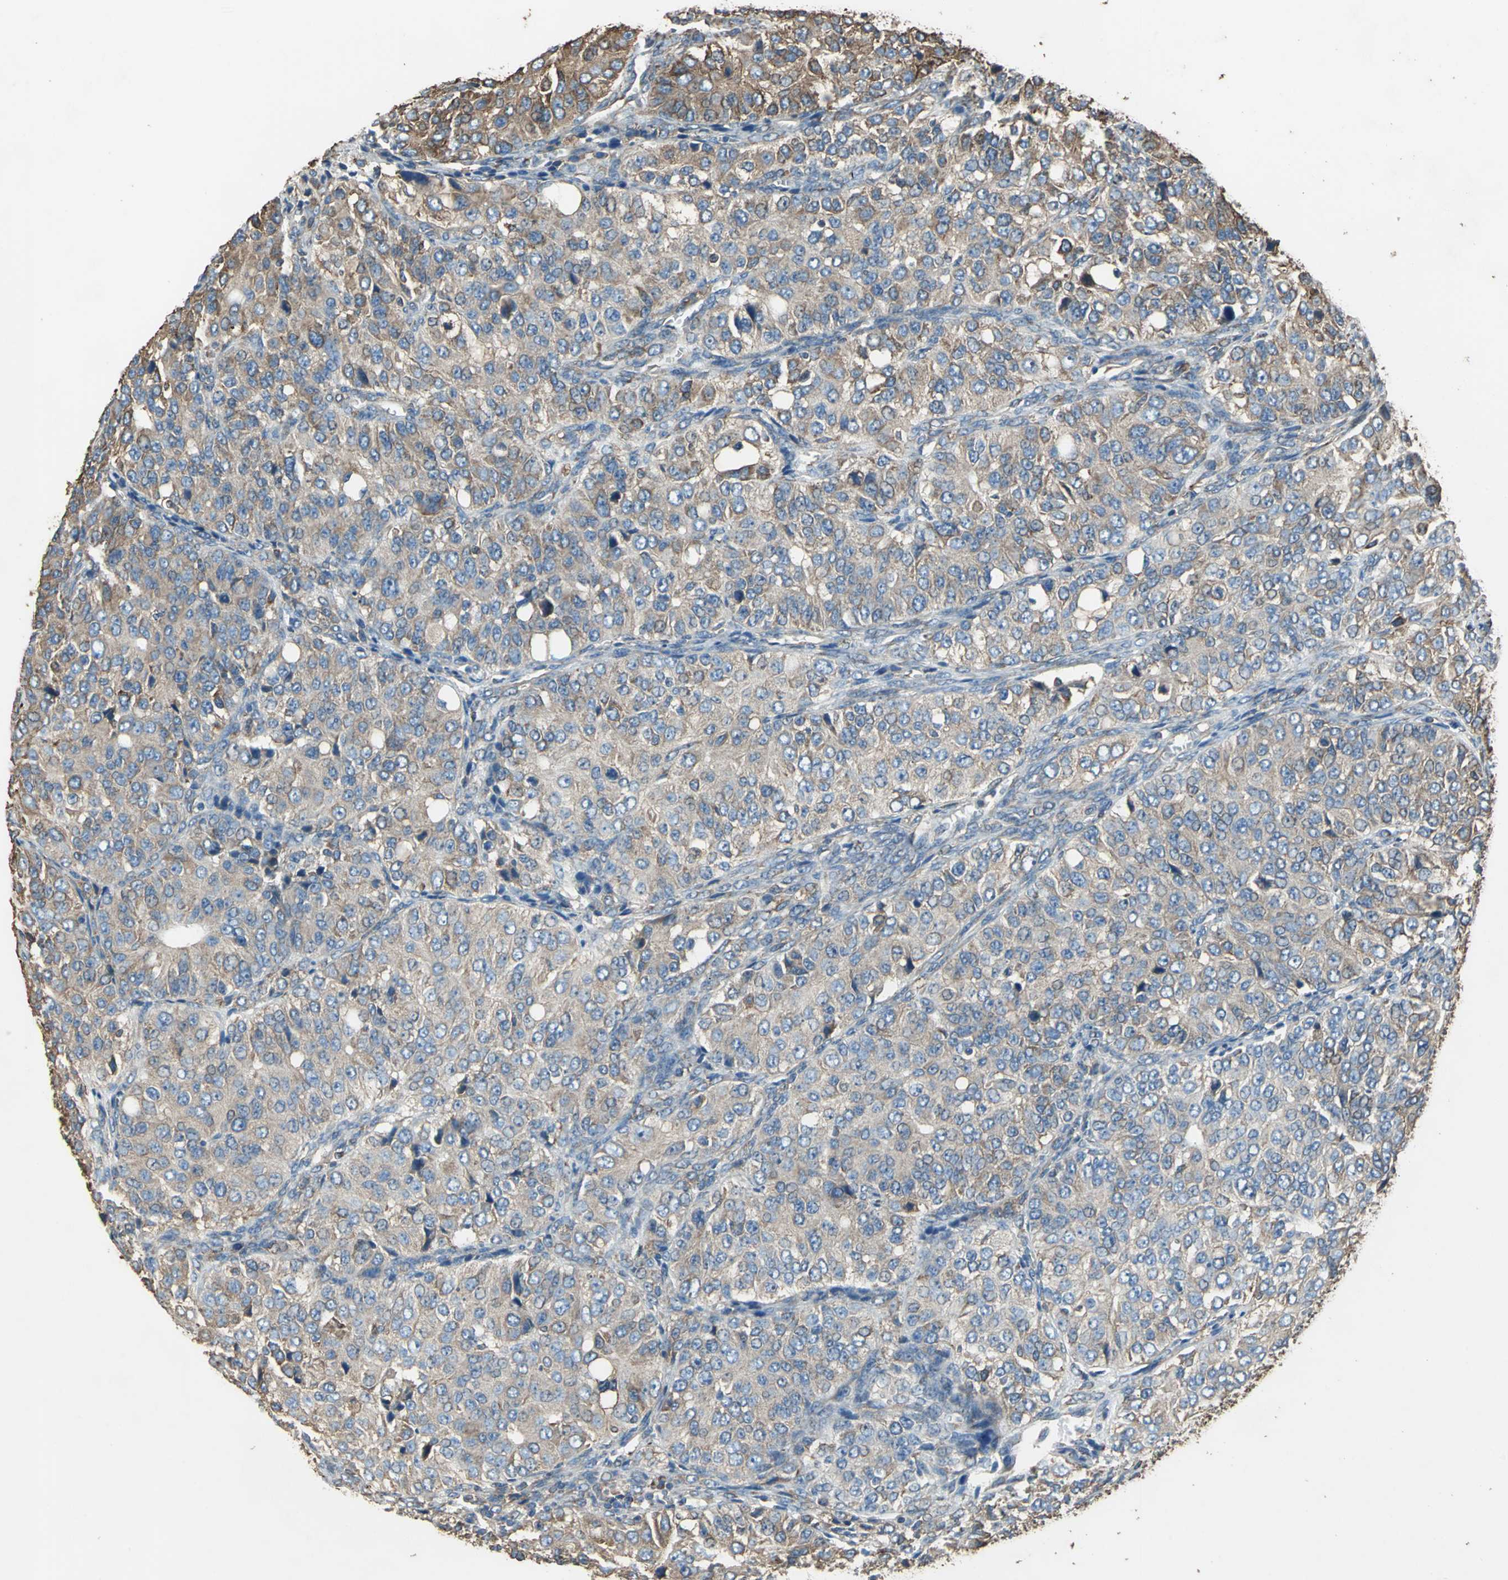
{"staining": {"intensity": "moderate", "quantity": ">75%", "location": "cytoplasmic/membranous"}, "tissue": "ovarian cancer", "cell_type": "Tumor cells", "image_type": "cancer", "snomed": [{"axis": "morphology", "description": "Carcinoma, endometroid"}, {"axis": "topography", "description": "Ovary"}], "caption": "Protein expression analysis of ovarian cancer (endometroid carcinoma) shows moderate cytoplasmic/membranous expression in about >75% of tumor cells. The staining was performed using DAB (3,3'-diaminobenzidine) to visualize the protein expression in brown, while the nuclei were stained in blue with hematoxylin (Magnification: 20x).", "gene": "GPANK1", "patient": {"sex": "female", "age": 51}}